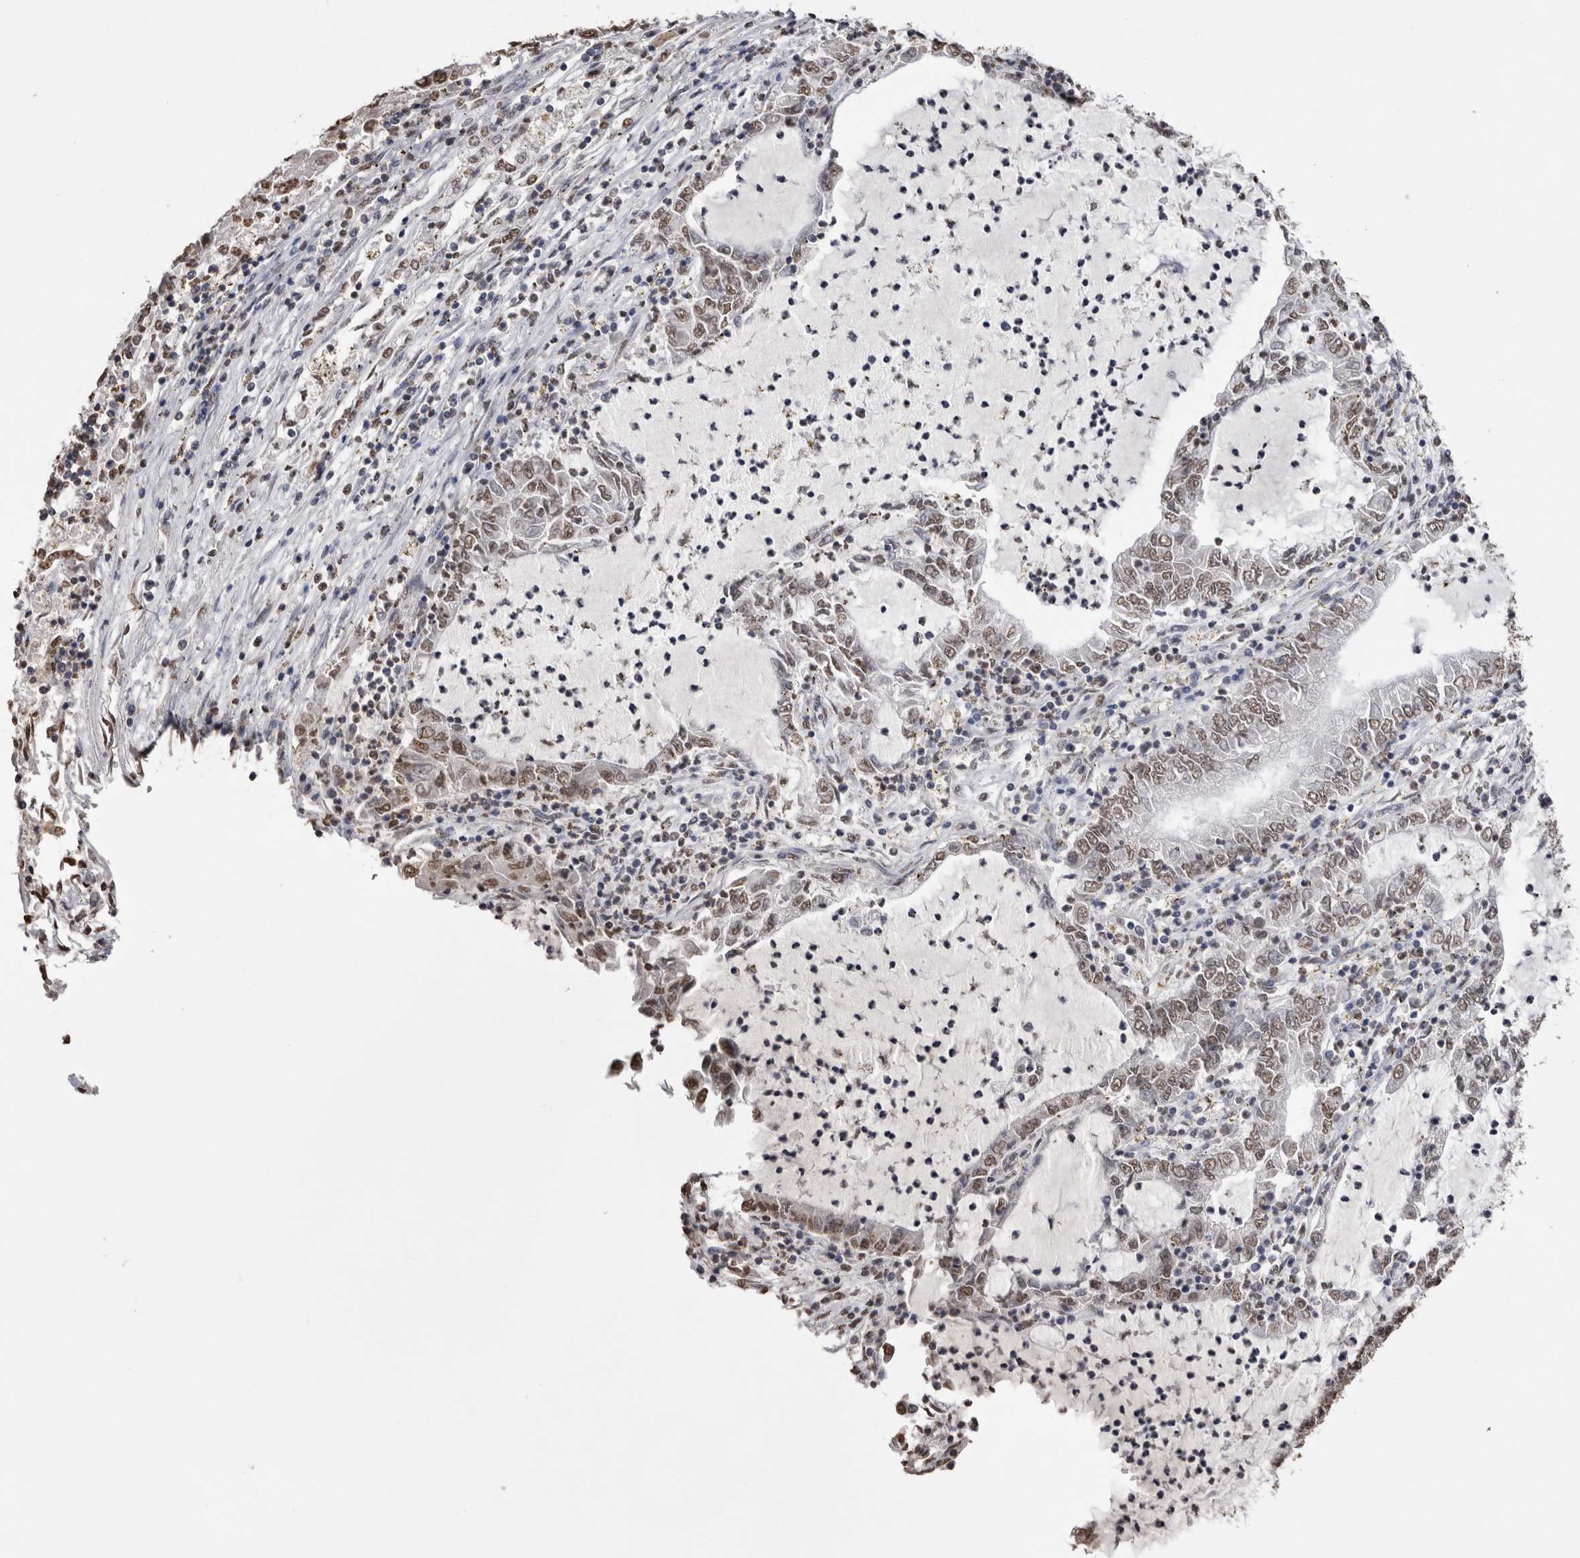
{"staining": {"intensity": "moderate", "quantity": ">75%", "location": "nuclear"}, "tissue": "lung cancer", "cell_type": "Tumor cells", "image_type": "cancer", "snomed": [{"axis": "morphology", "description": "Adenocarcinoma, NOS"}, {"axis": "topography", "description": "Lung"}], "caption": "IHC (DAB) staining of adenocarcinoma (lung) shows moderate nuclear protein staining in approximately >75% of tumor cells. (Brightfield microscopy of DAB IHC at high magnification).", "gene": "NTHL1", "patient": {"sex": "female", "age": 51}}